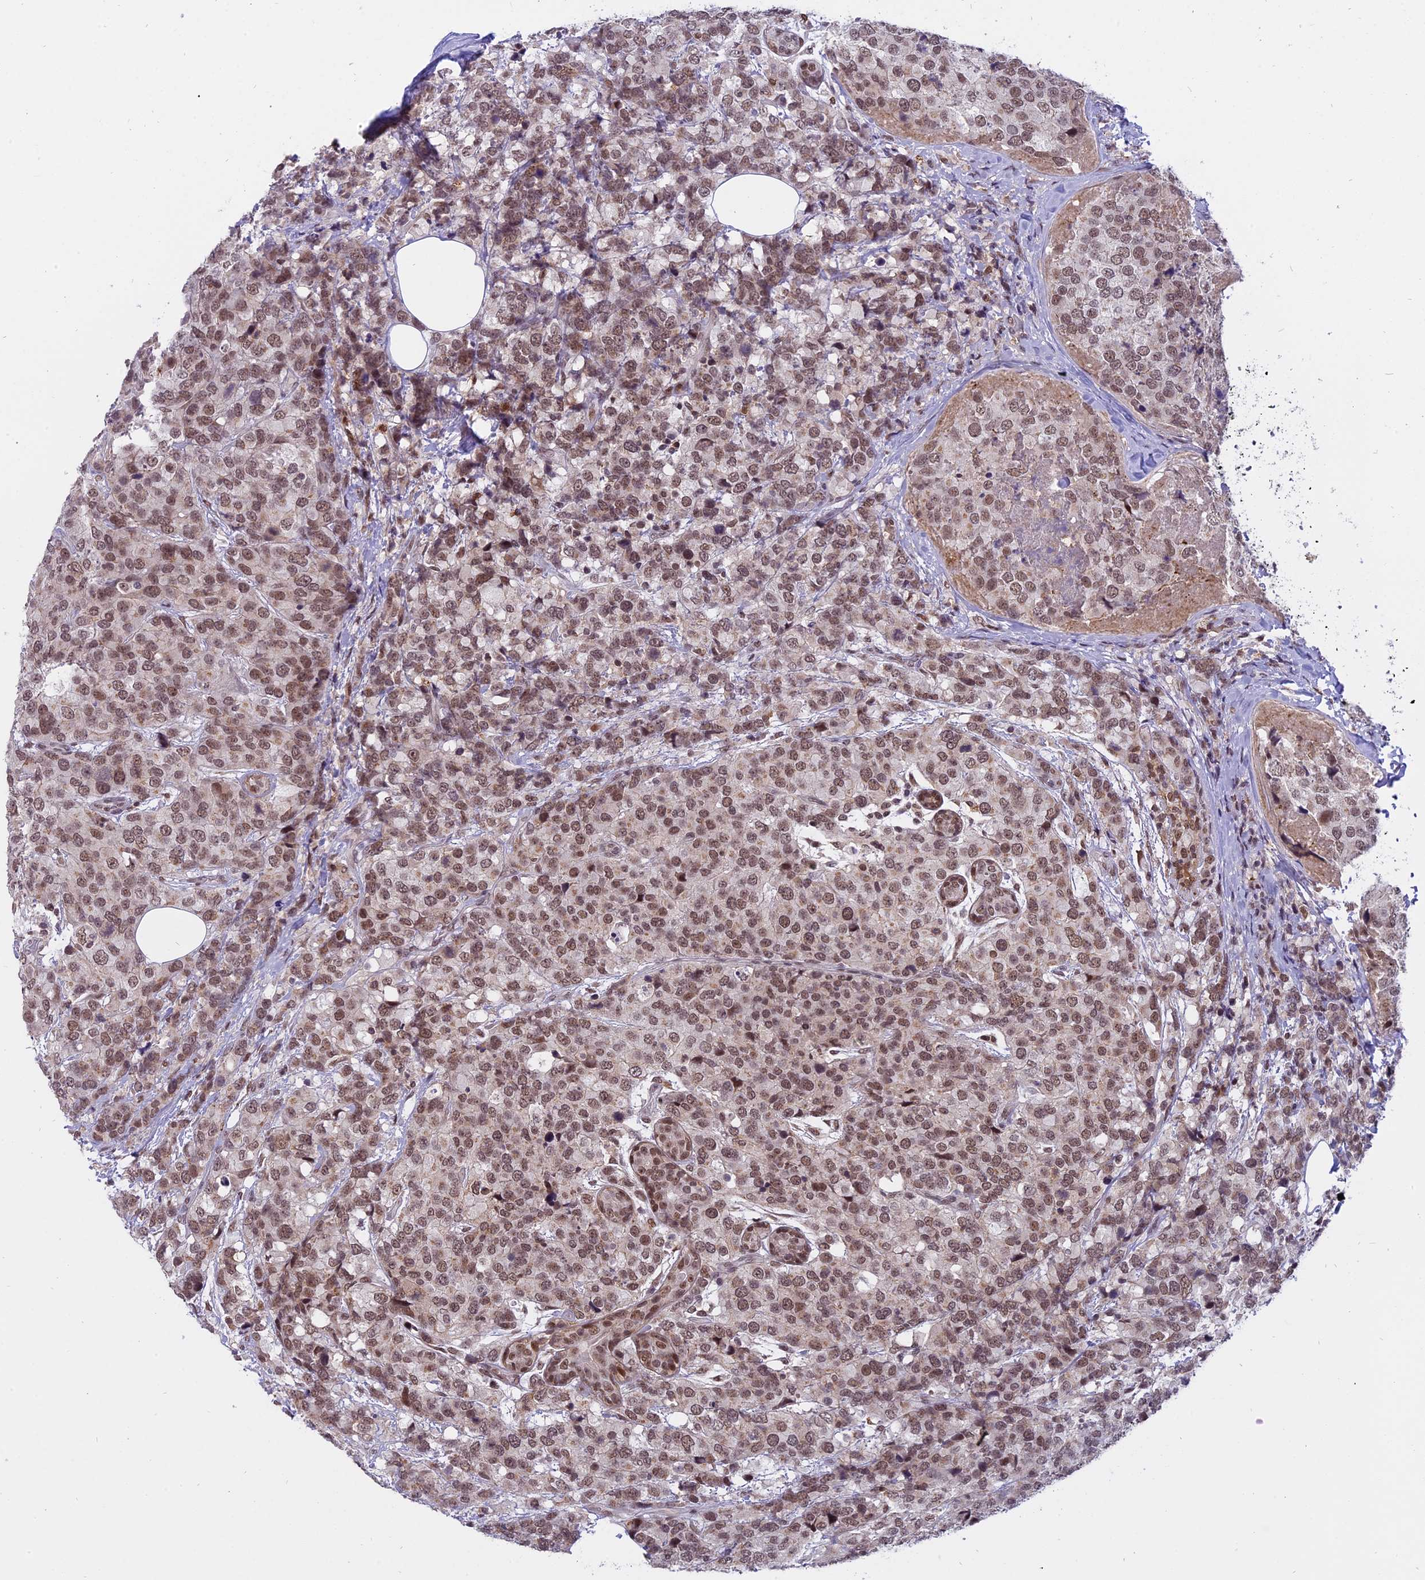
{"staining": {"intensity": "moderate", "quantity": ">75%", "location": "nuclear"}, "tissue": "breast cancer", "cell_type": "Tumor cells", "image_type": "cancer", "snomed": [{"axis": "morphology", "description": "Lobular carcinoma"}, {"axis": "topography", "description": "Breast"}], "caption": "A histopathology image of lobular carcinoma (breast) stained for a protein demonstrates moderate nuclear brown staining in tumor cells.", "gene": "TADA3", "patient": {"sex": "female", "age": 59}}